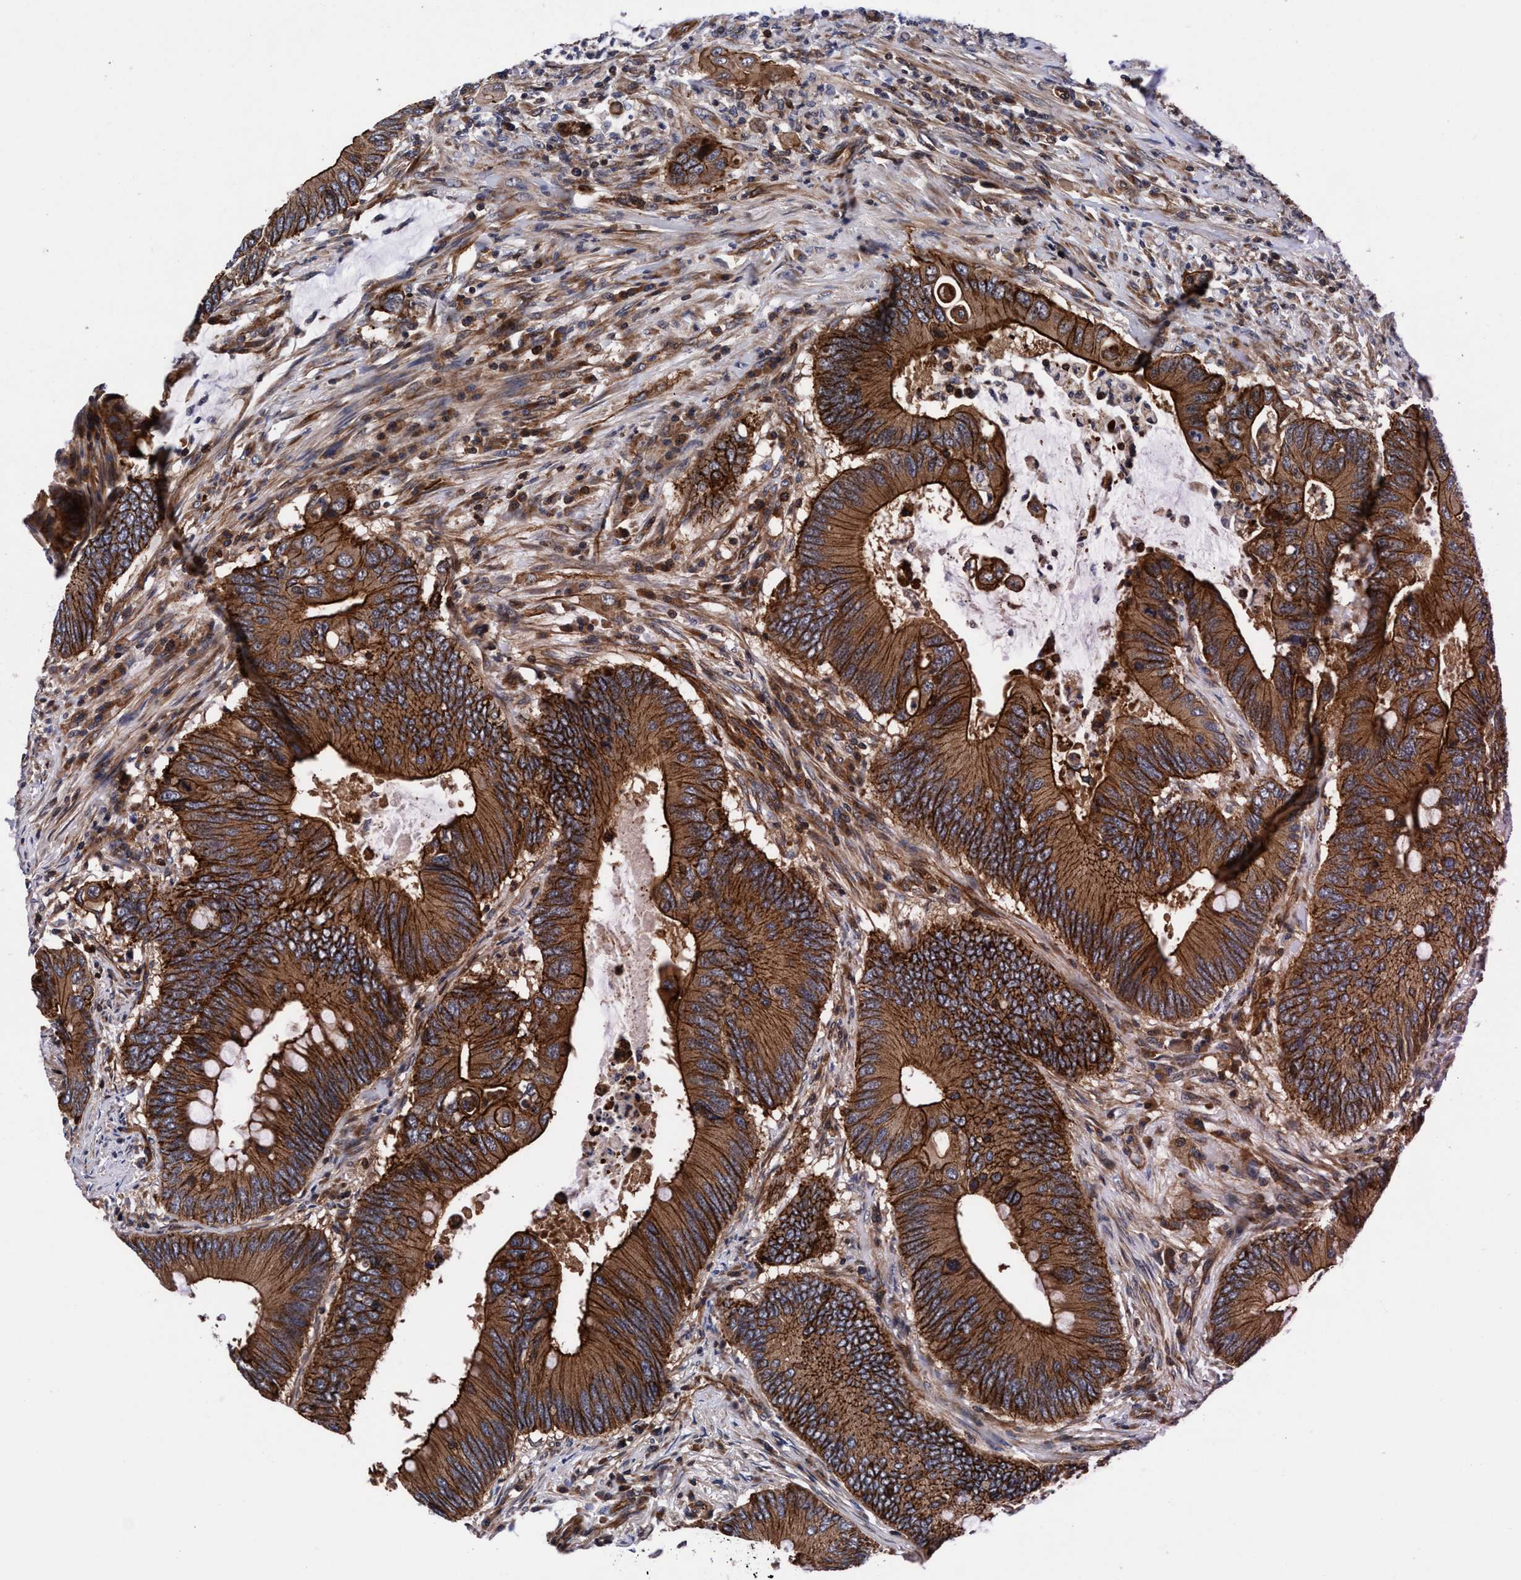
{"staining": {"intensity": "strong", "quantity": ">75%", "location": "cytoplasmic/membranous"}, "tissue": "colorectal cancer", "cell_type": "Tumor cells", "image_type": "cancer", "snomed": [{"axis": "morphology", "description": "Adenocarcinoma, NOS"}, {"axis": "topography", "description": "Colon"}], "caption": "Colorectal cancer (adenocarcinoma) stained with a brown dye shows strong cytoplasmic/membranous positive expression in about >75% of tumor cells.", "gene": "MCM3AP", "patient": {"sex": "male", "age": 71}}